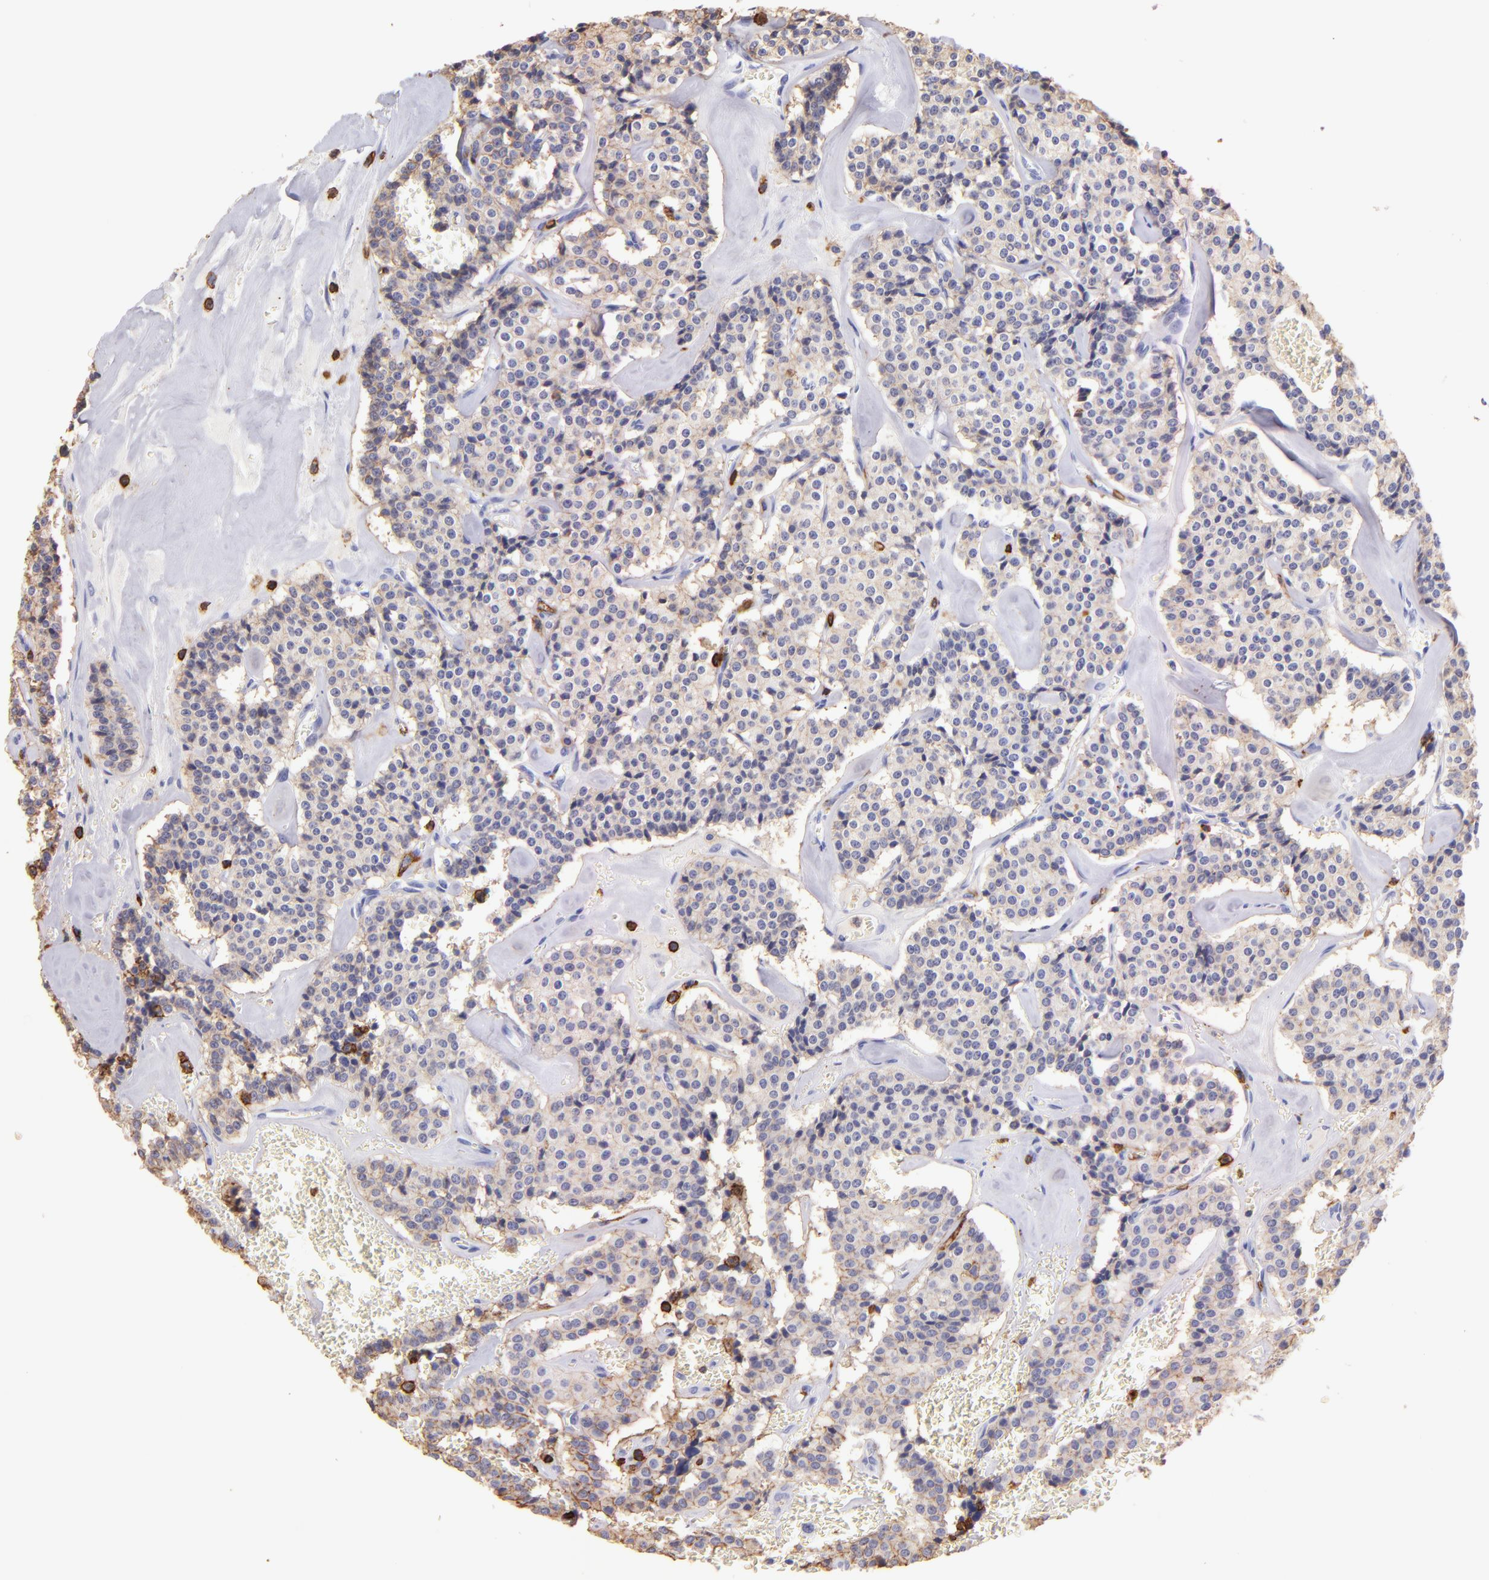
{"staining": {"intensity": "weak", "quantity": "25%-75%", "location": "cytoplasmic/membranous"}, "tissue": "carcinoid", "cell_type": "Tumor cells", "image_type": "cancer", "snomed": [{"axis": "morphology", "description": "Carcinoid, malignant, NOS"}, {"axis": "topography", "description": "Bronchus"}], "caption": "A high-resolution image shows IHC staining of carcinoid, which shows weak cytoplasmic/membranous expression in about 25%-75% of tumor cells. (IHC, brightfield microscopy, high magnification).", "gene": "SPN", "patient": {"sex": "male", "age": 55}}